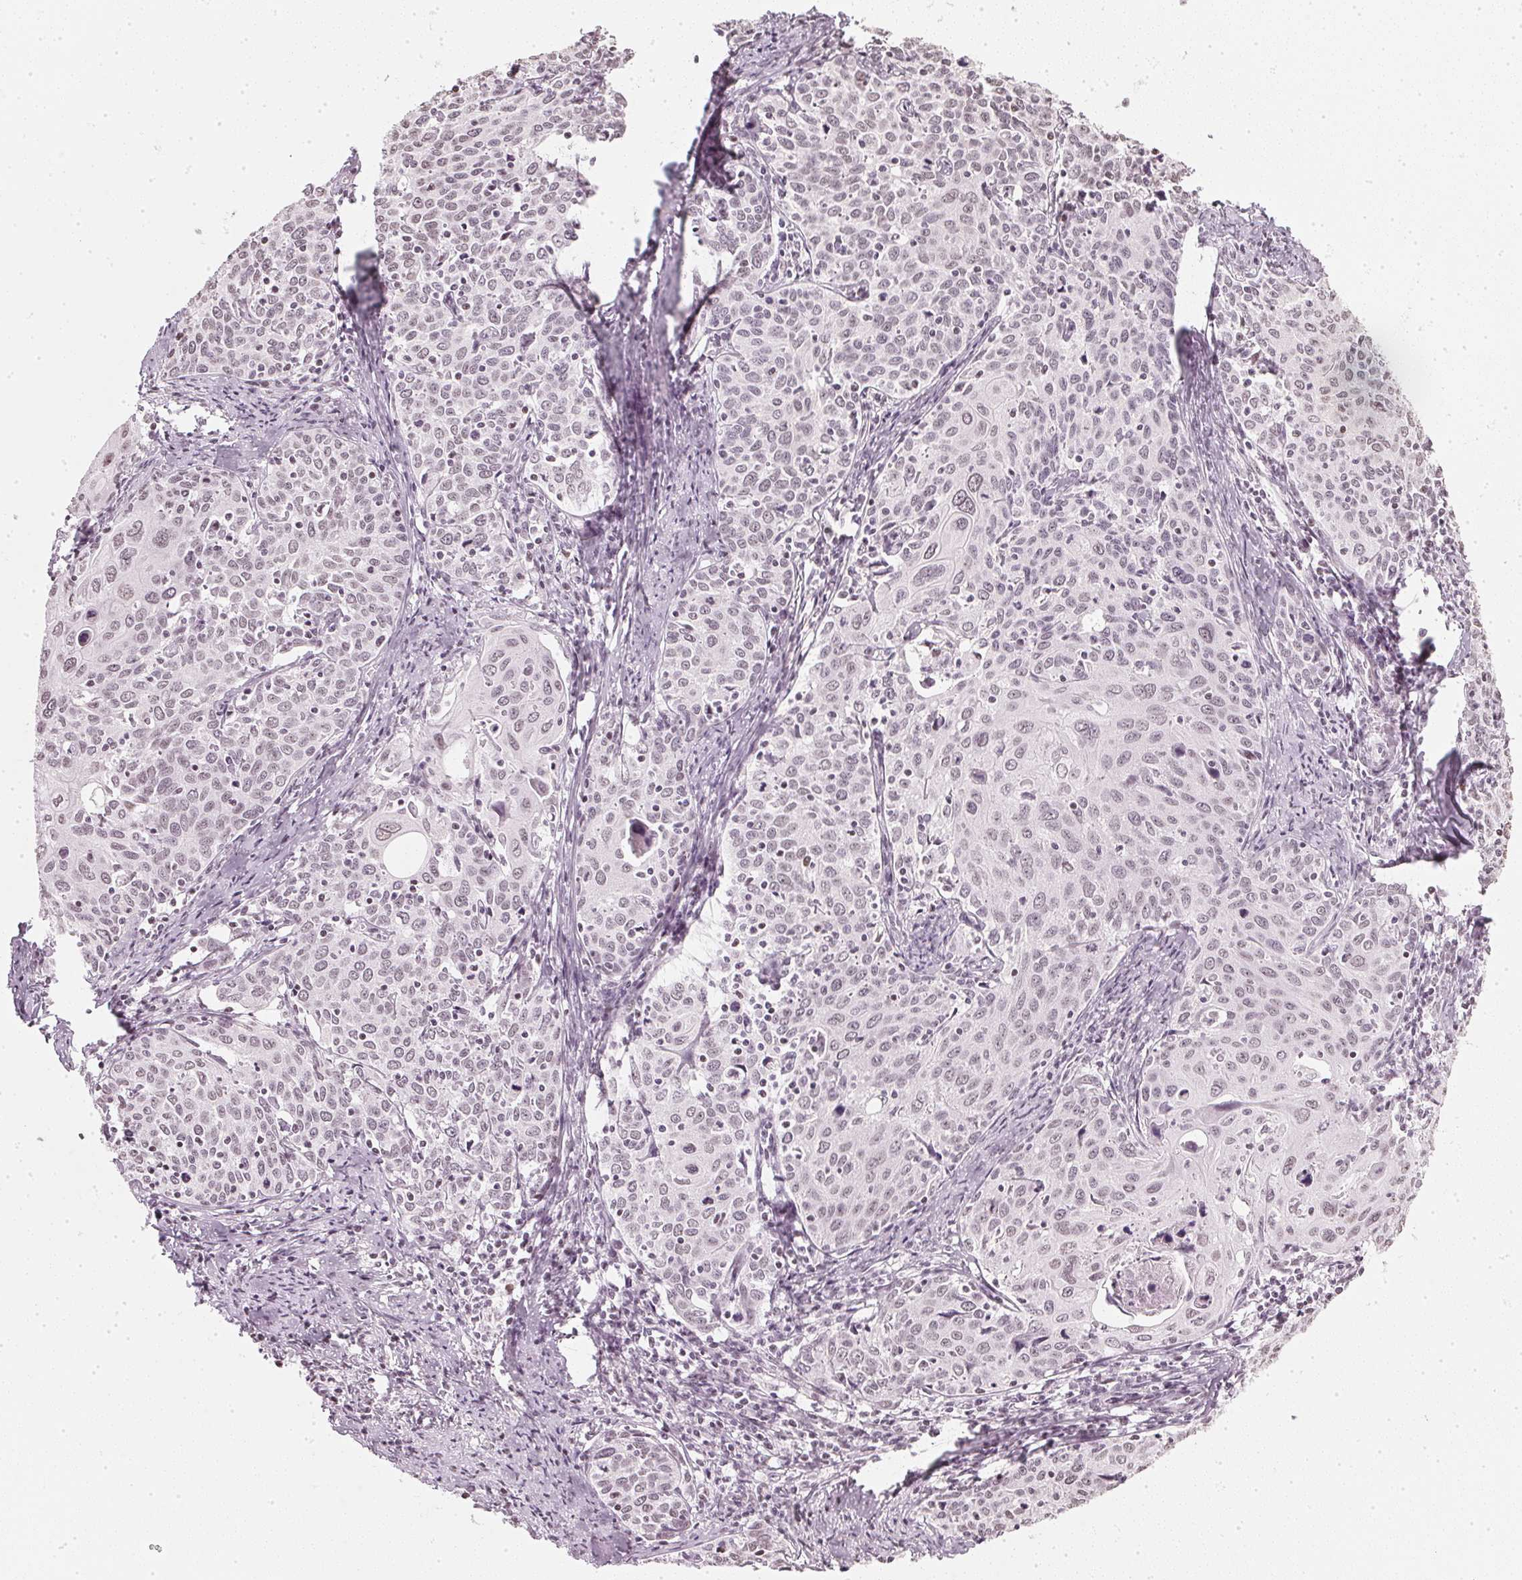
{"staining": {"intensity": "weak", "quantity": "25%-75%", "location": "nuclear"}, "tissue": "cervical cancer", "cell_type": "Tumor cells", "image_type": "cancer", "snomed": [{"axis": "morphology", "description": "Squamous cell carcinoma, NOS"}, {"axis": "topography", "description": "Cervix"}], "caption": "Immunohistochemical staining of squamous cell carcinoma (cervical) exhibits low levels of weak nuclear positivity in approximately 25%-75% of tumor cells.", "gene": "DNAJC6", "patient": {"sex": "female", "age": 62}}